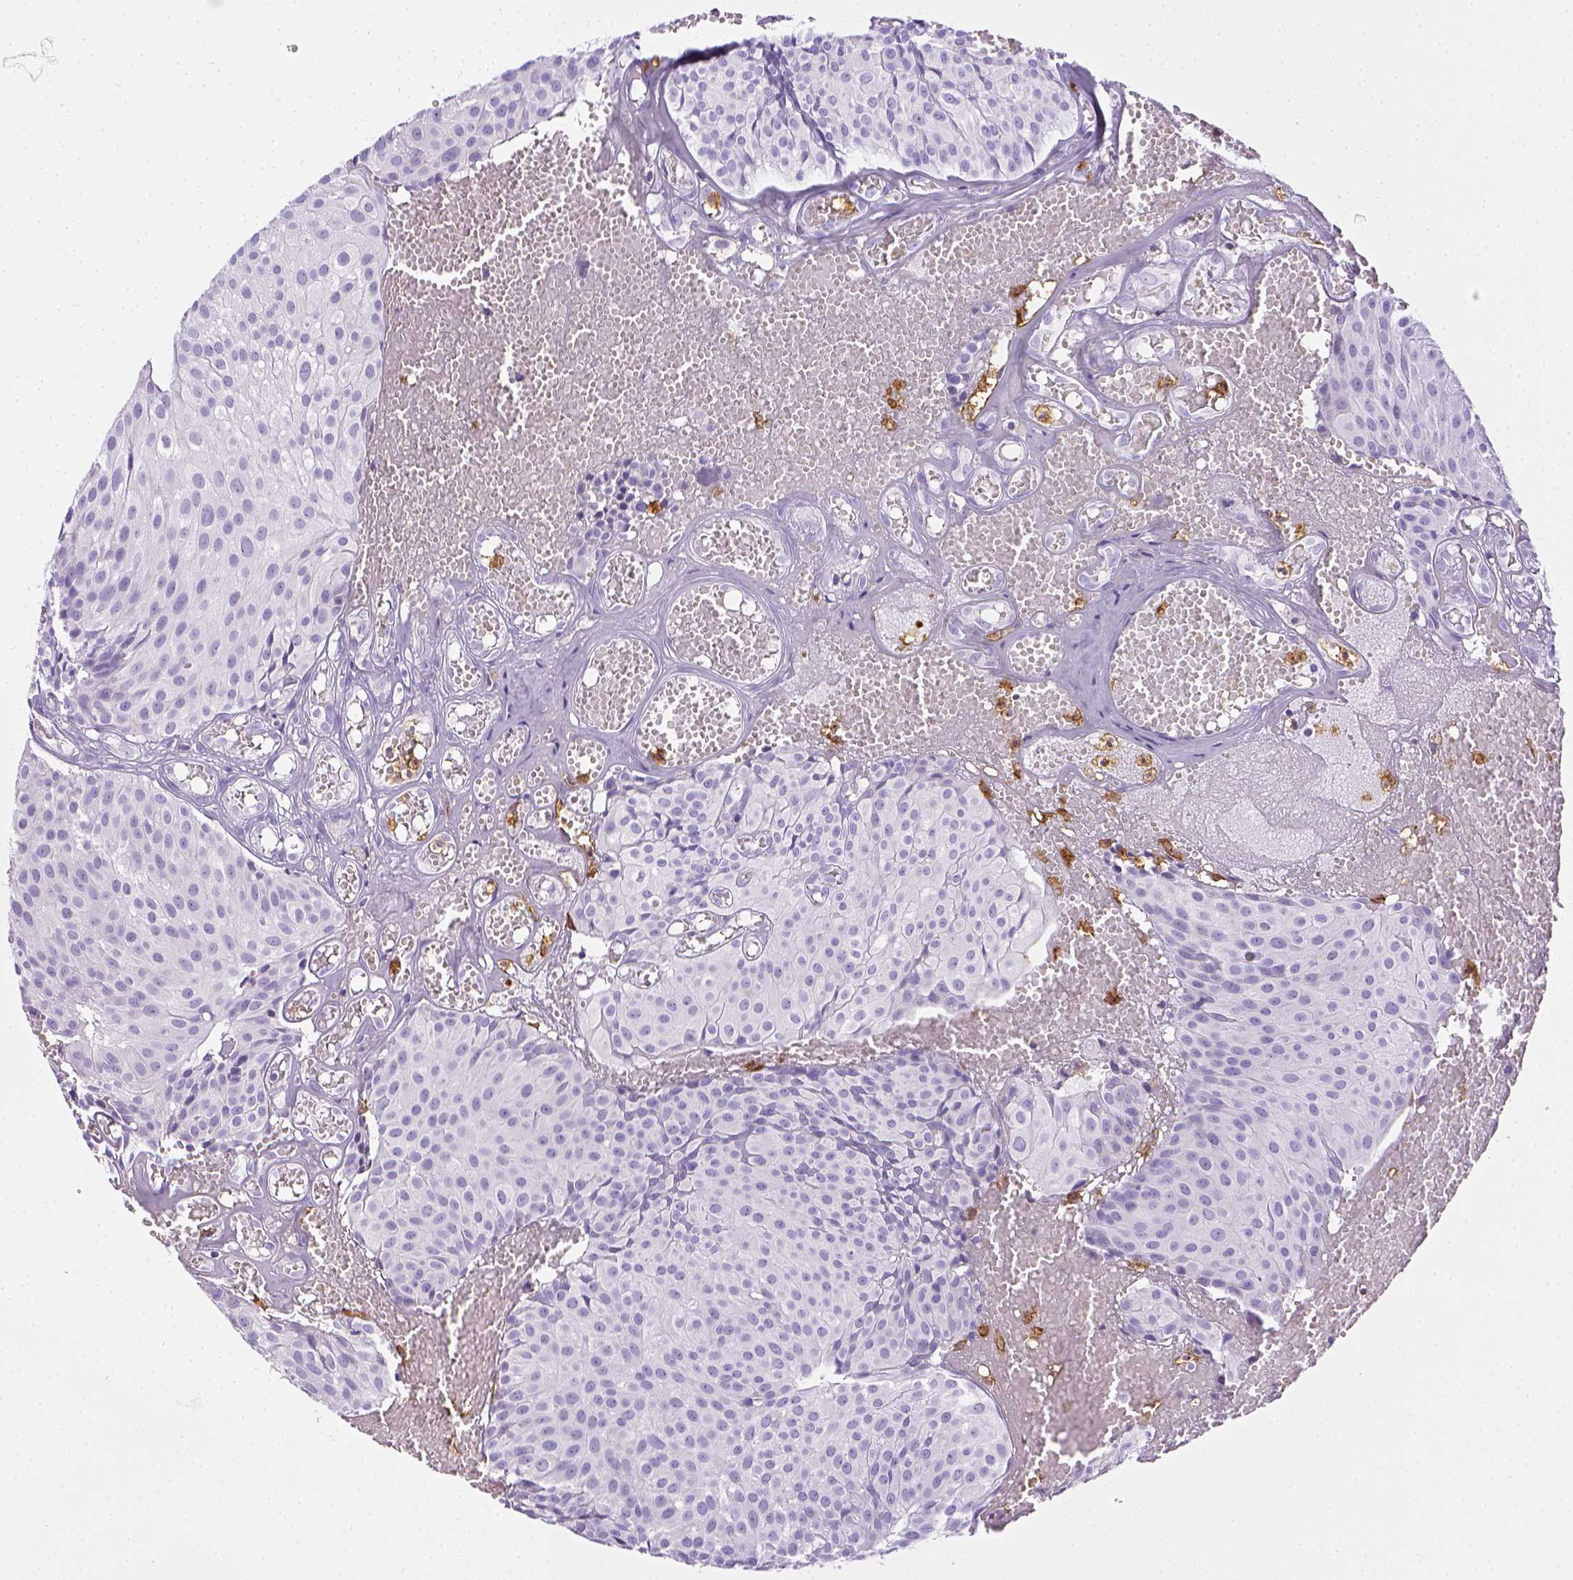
{"staining": {"intensity": "negative", "quantity": "none", "location": "none"}, "tissue": "urothelial cancer", "cell_type": "Tumor cells", "image_type": "cancer", "snomed": [{"axis": "morphology", "description": "Urothelial carcinoma, Low grade"}, {"axis": "topography", "description": "Urinary bladder"}], "caption": "The histopathology image demonstrates no staining of tumor cells in urothelial cancer. (Immunohistochemistry (ihc), brightfield microscopy, high magnification).", "gene": "ITGAM", "patient": {"sex": "male", "age": 63}}